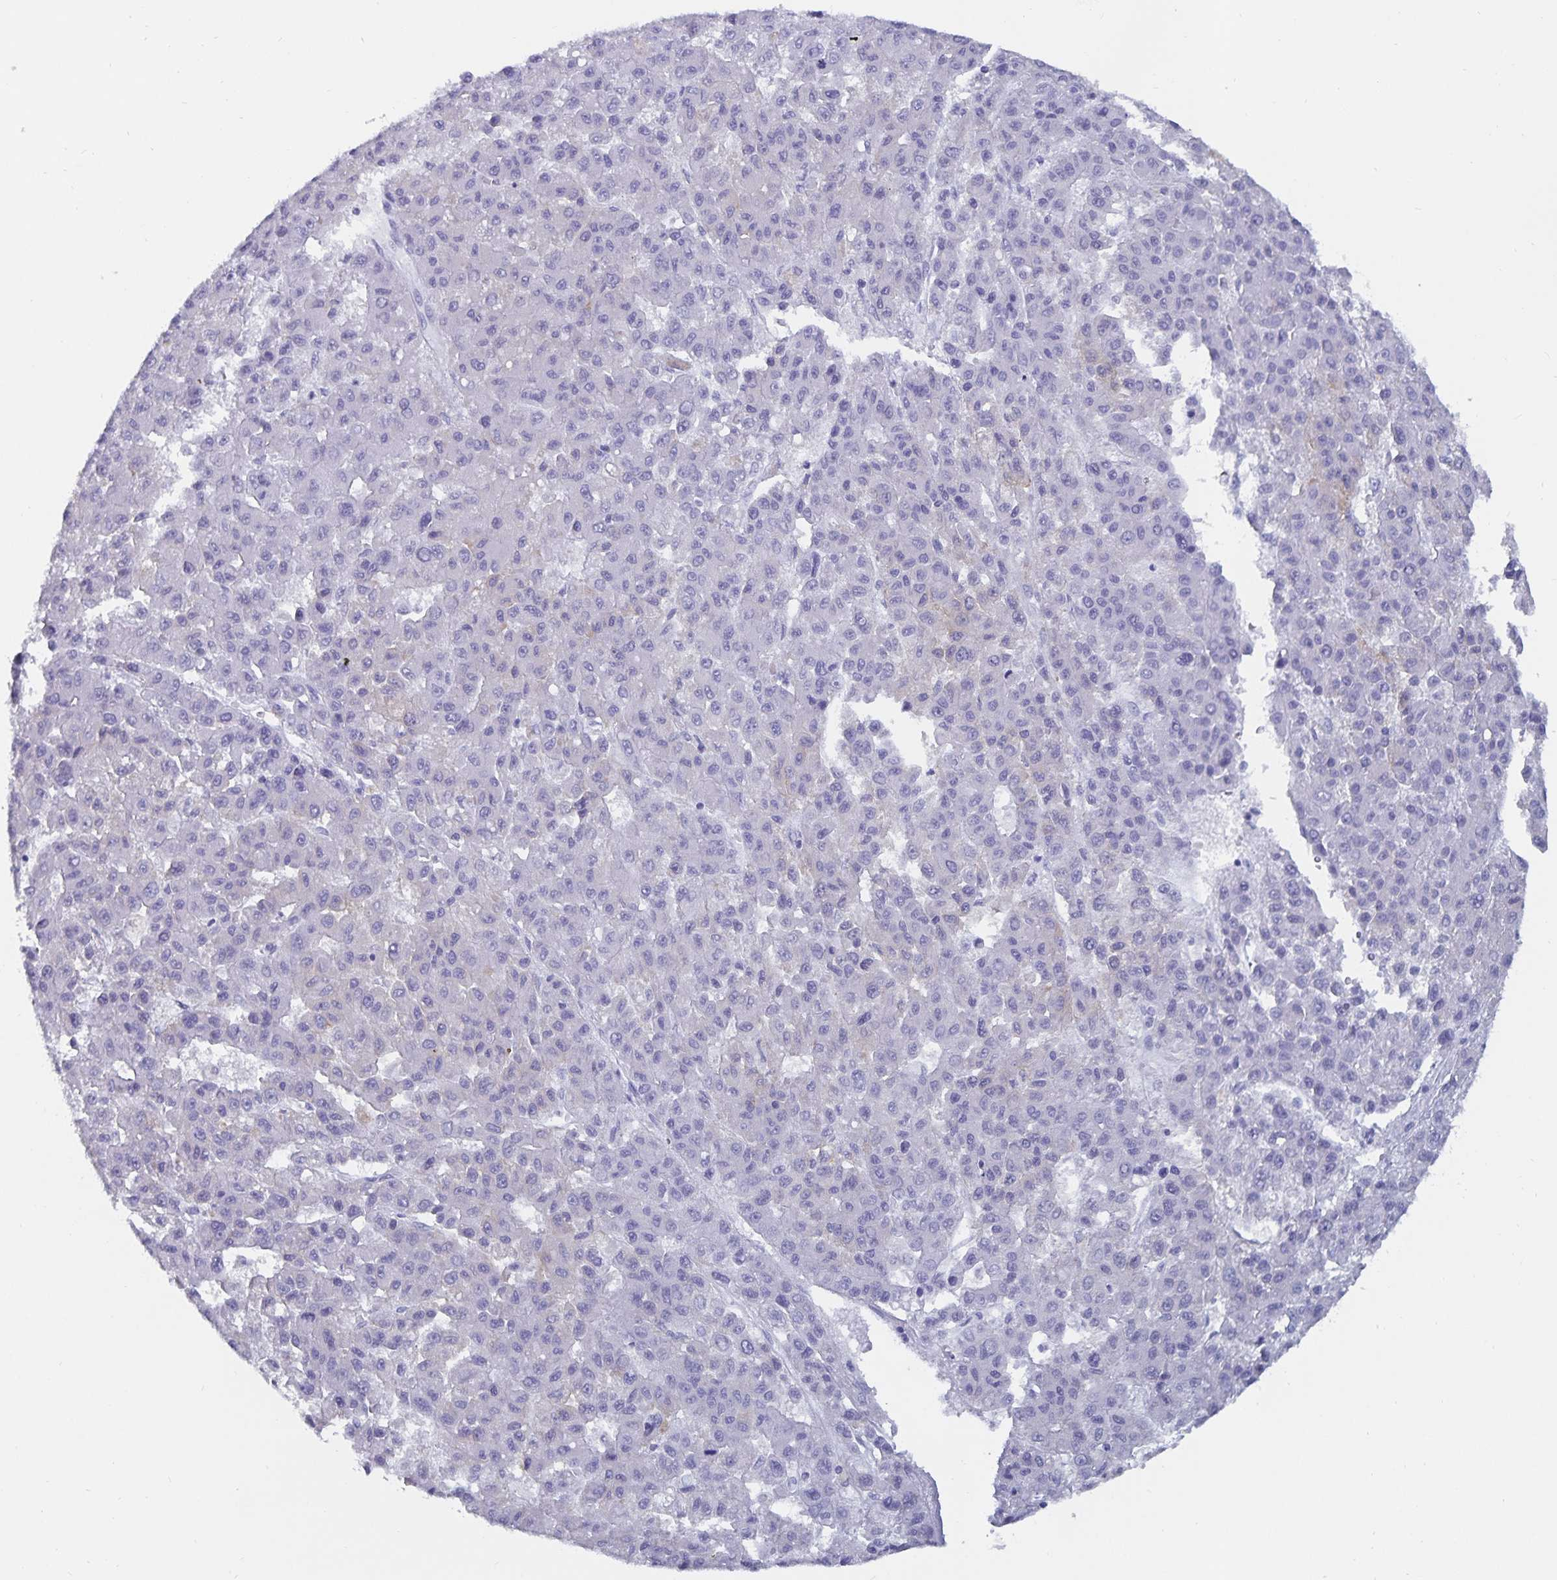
{"staining": {"intensity": "negative", "quantity": "none", "location": "none"}, "tissue": "liver cancer", "cell_type": "Tumor cells", "image_type": "cancer", "snomed": [{"axis": "morphology", "description": "Carcinoma, Hepatocellular, NOS"}, {"axis": "topography", "description": "Liver"}], "caption": "Tumor cells show no significant positivity in liver hepatocellular carcinoma. The staining is performed using DAB (3,3'-diaminobenzidine) brown chromogen with nuclei counter-stained in using hematoxylin.", "gene": "C19orf73", "patient": {"sex": "male", "age": 70}}